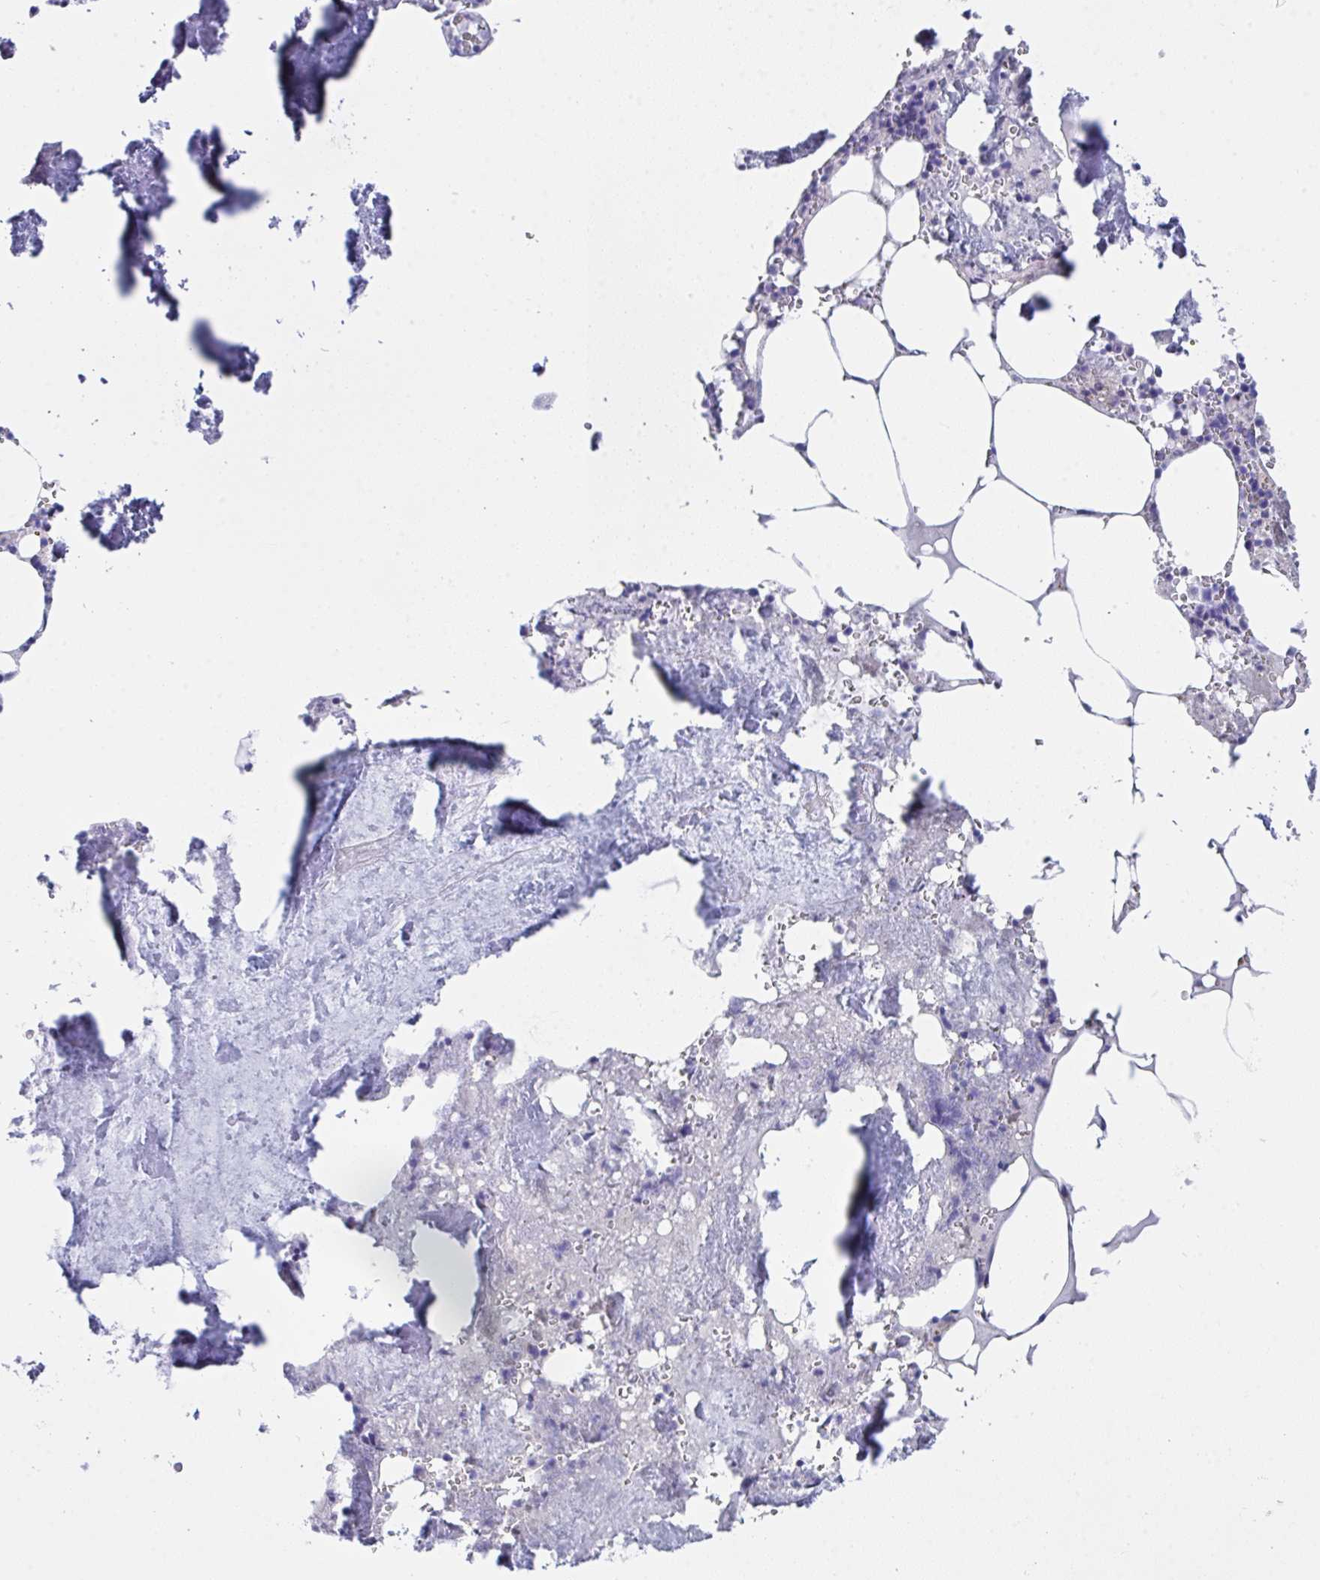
{"staining": {"intensity": "negative", "quantity": "none", "location": "none"}, "tissue": "bone marrow", "cell_type": "Hematopoietic cells", "image_type": "normal", "snomed": [{"axis": "morphology", "description": "Normal tissue, NOS"}, {"axis": "topography", "description": "Bone marrow"}], "caption": "The image exhibits no staining of hematopoietic cells in unremarkable bone marrow.", "gene": "FBXO47", "patient": {"sex": "male", "age": 54}}